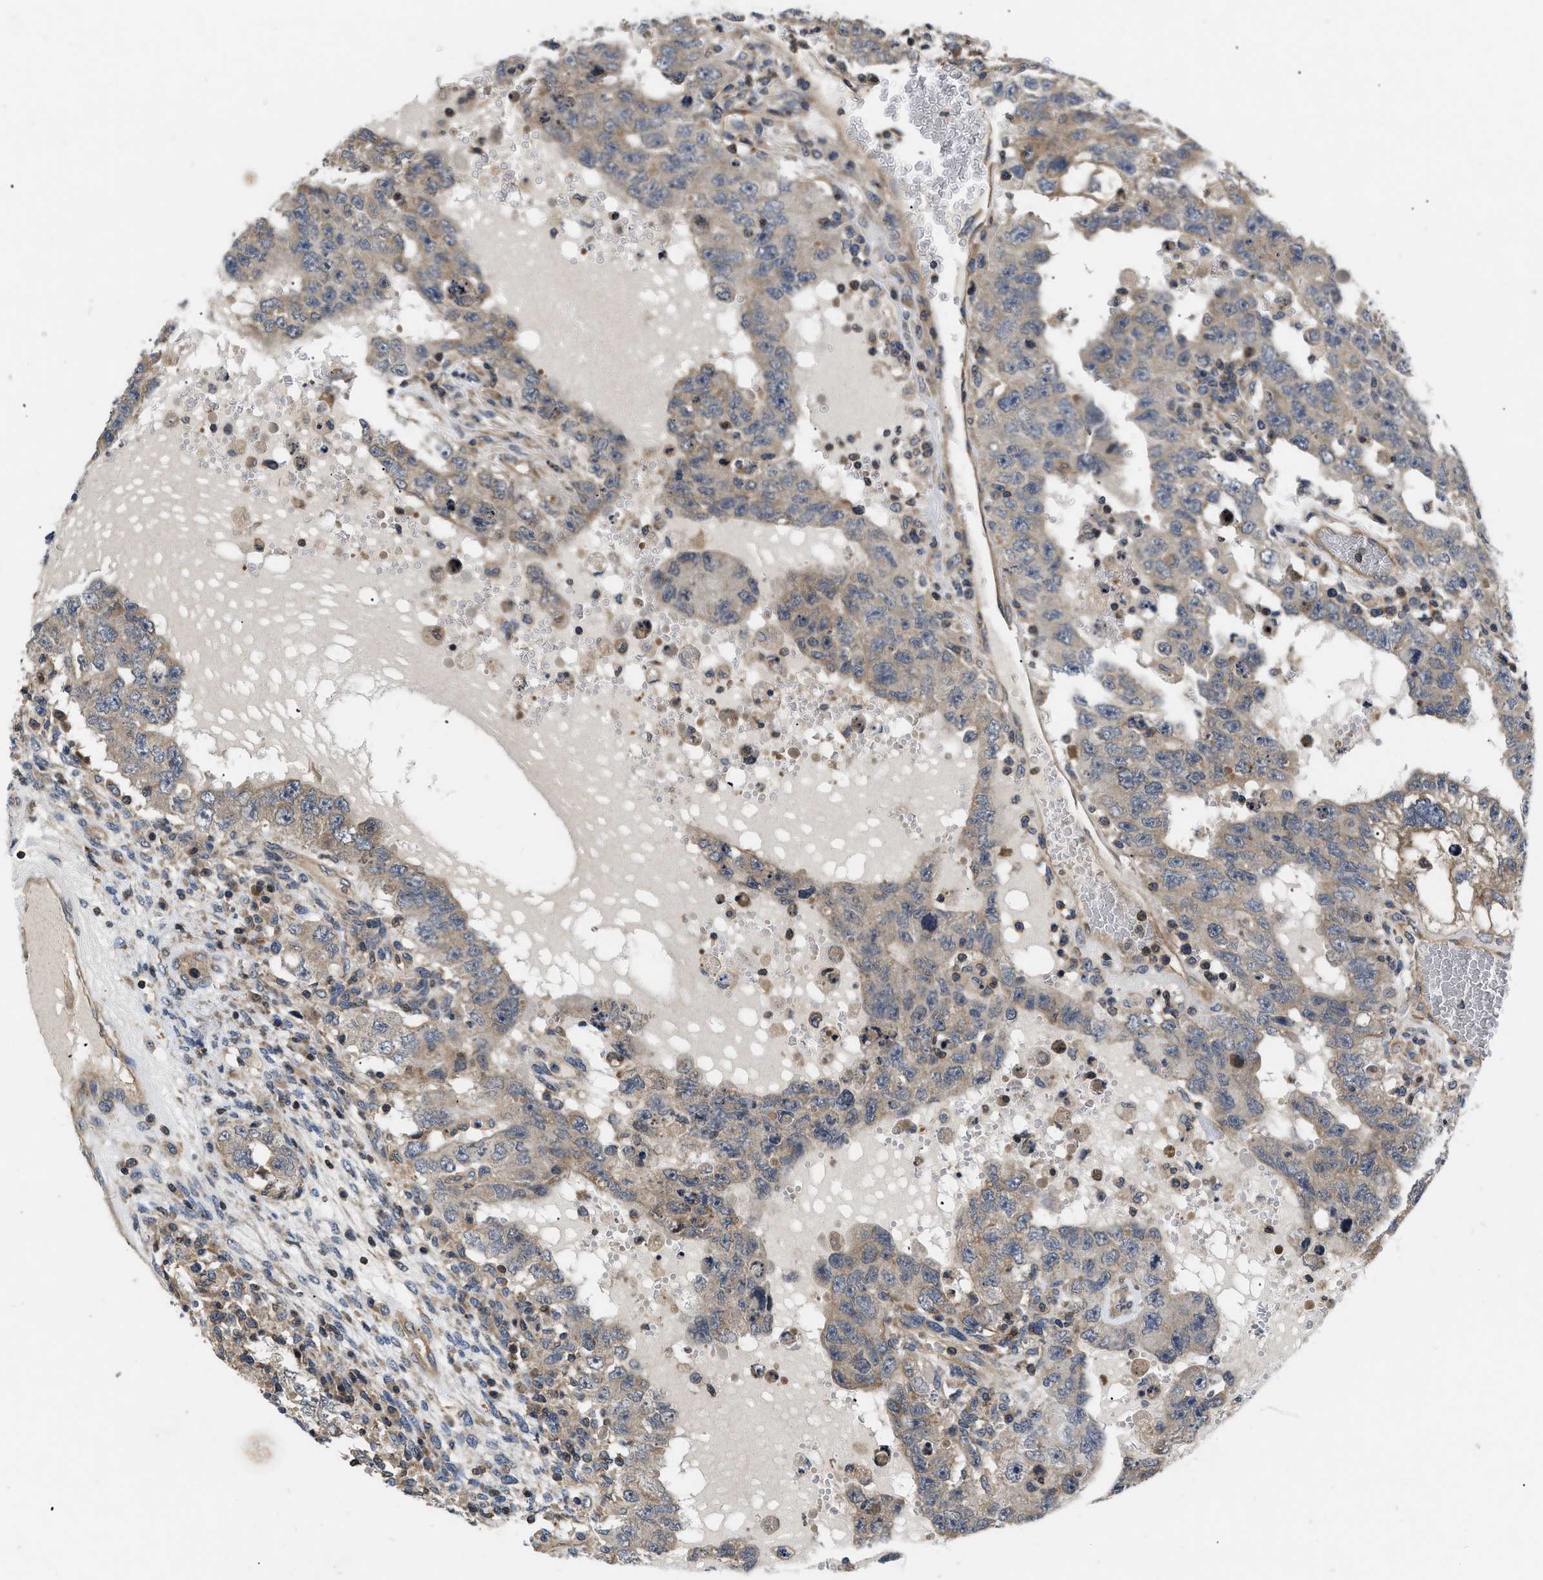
{"staining": {"intensity": "weak", "quantity": "25%-75%", "location": "cytoplasmic/membranous"}, "tissue": "testis cancer", "cell_type": "Tumor cells", "image_type": "cancer", "snomed": [{"axis": "morphology", "description": "Carcinoma, Embryonal, NOS"}, {"axis": "topography", "description": "Testis"}], "caption": "Testis cancer tissue reveals weak cytoplasmic/membranous expression in approximately 25%-75% of tumor cells", "gene": "HMGCR", "patient": {"sex": "male", "age": 26}}